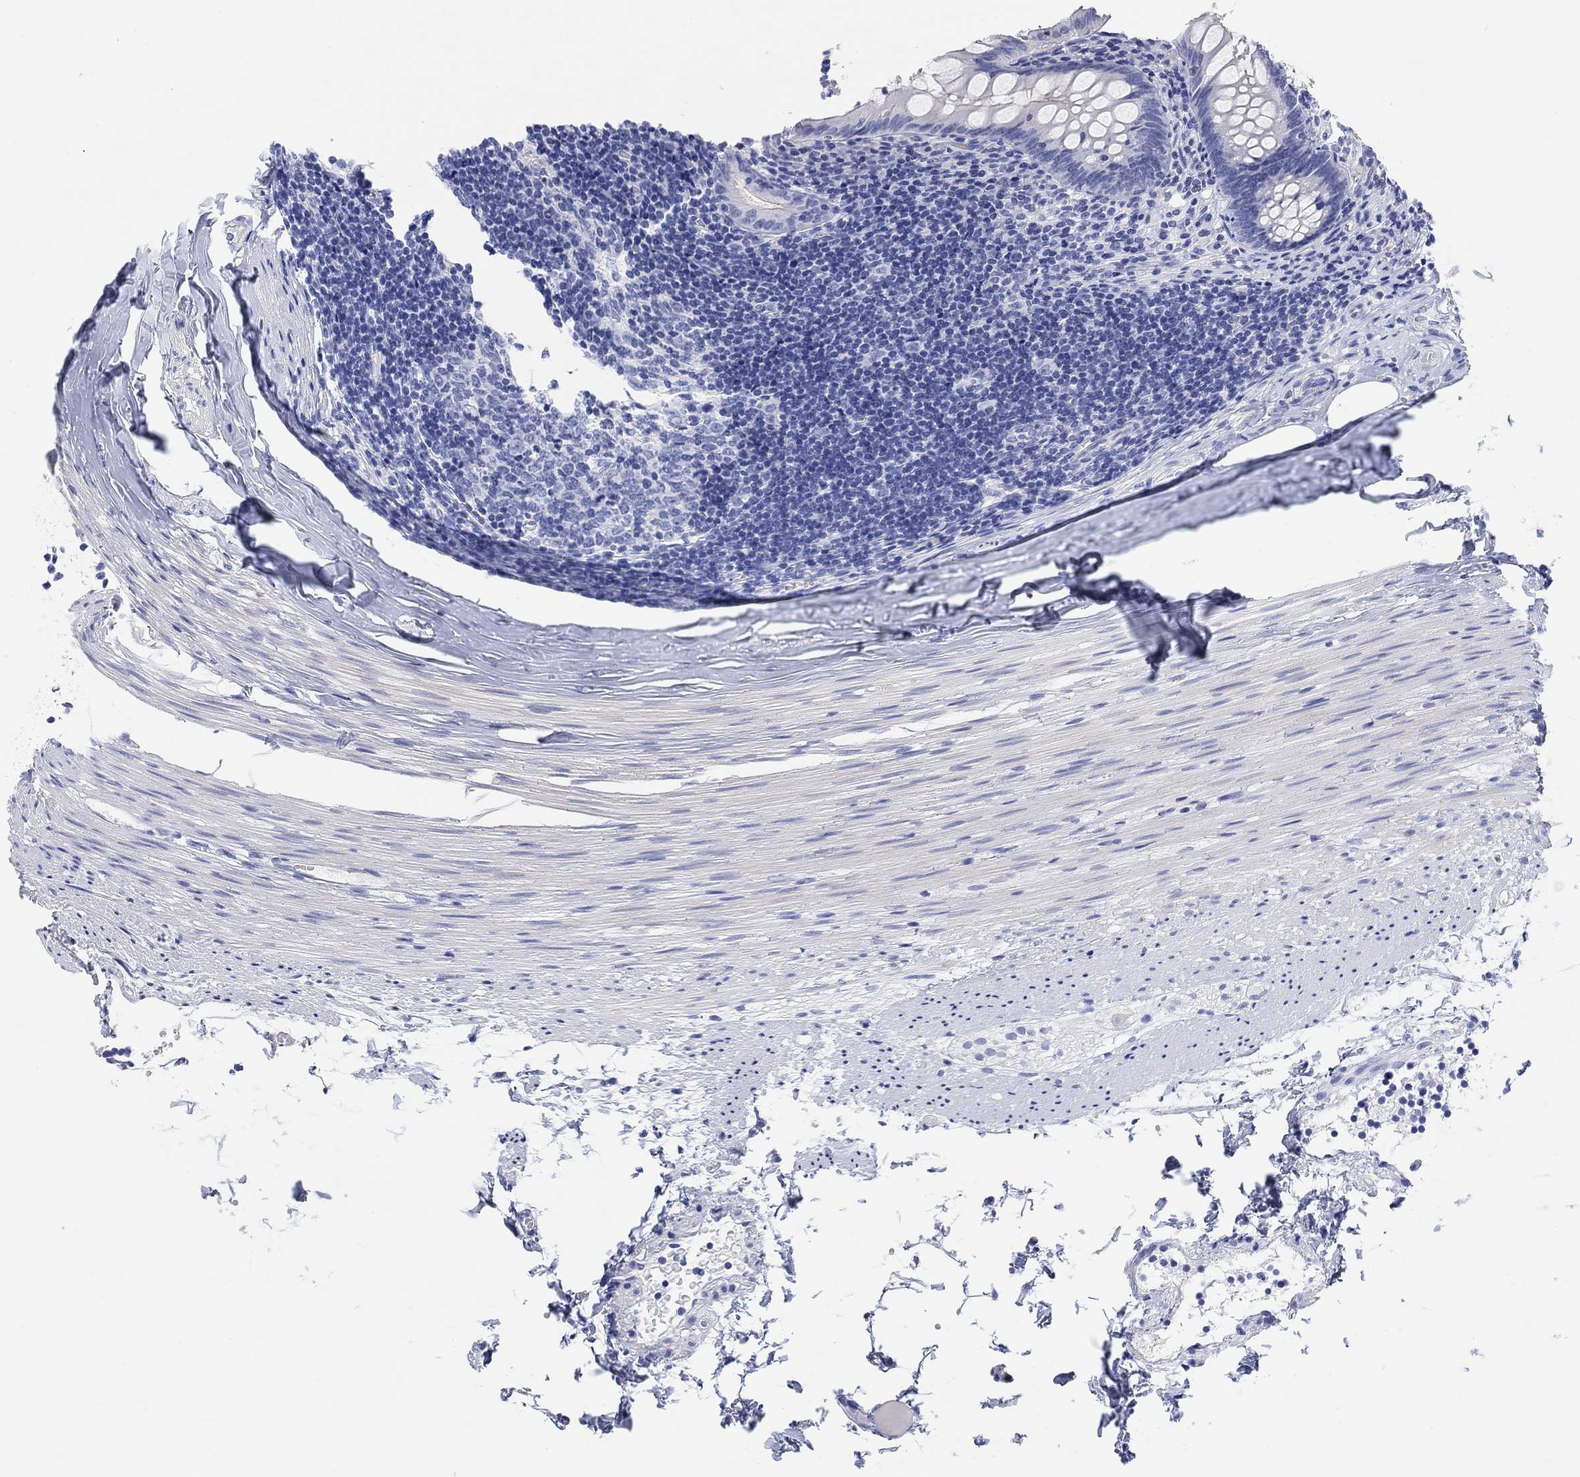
{"staining": {"intensity": "negative", "quantity": "none", "location": "none"}, "tissue": "appendix", "cell_type": "Glandular cells", "image_type": "normal", "snomed": [{"axis": "morphology", "description": "Normal tissue, NOS"}, {"axis": "topography", "description": "Appendix"}], "caption": "A micrograph of appendix stained for a protein reveals no brown staining in glandular cells. (DAB (3,3'-diaminobenzidine) immunohistochemistry with hematoxylin counter stain).", "gene": "XIRP2", "patient": {"sex": "female", "age": 23}}